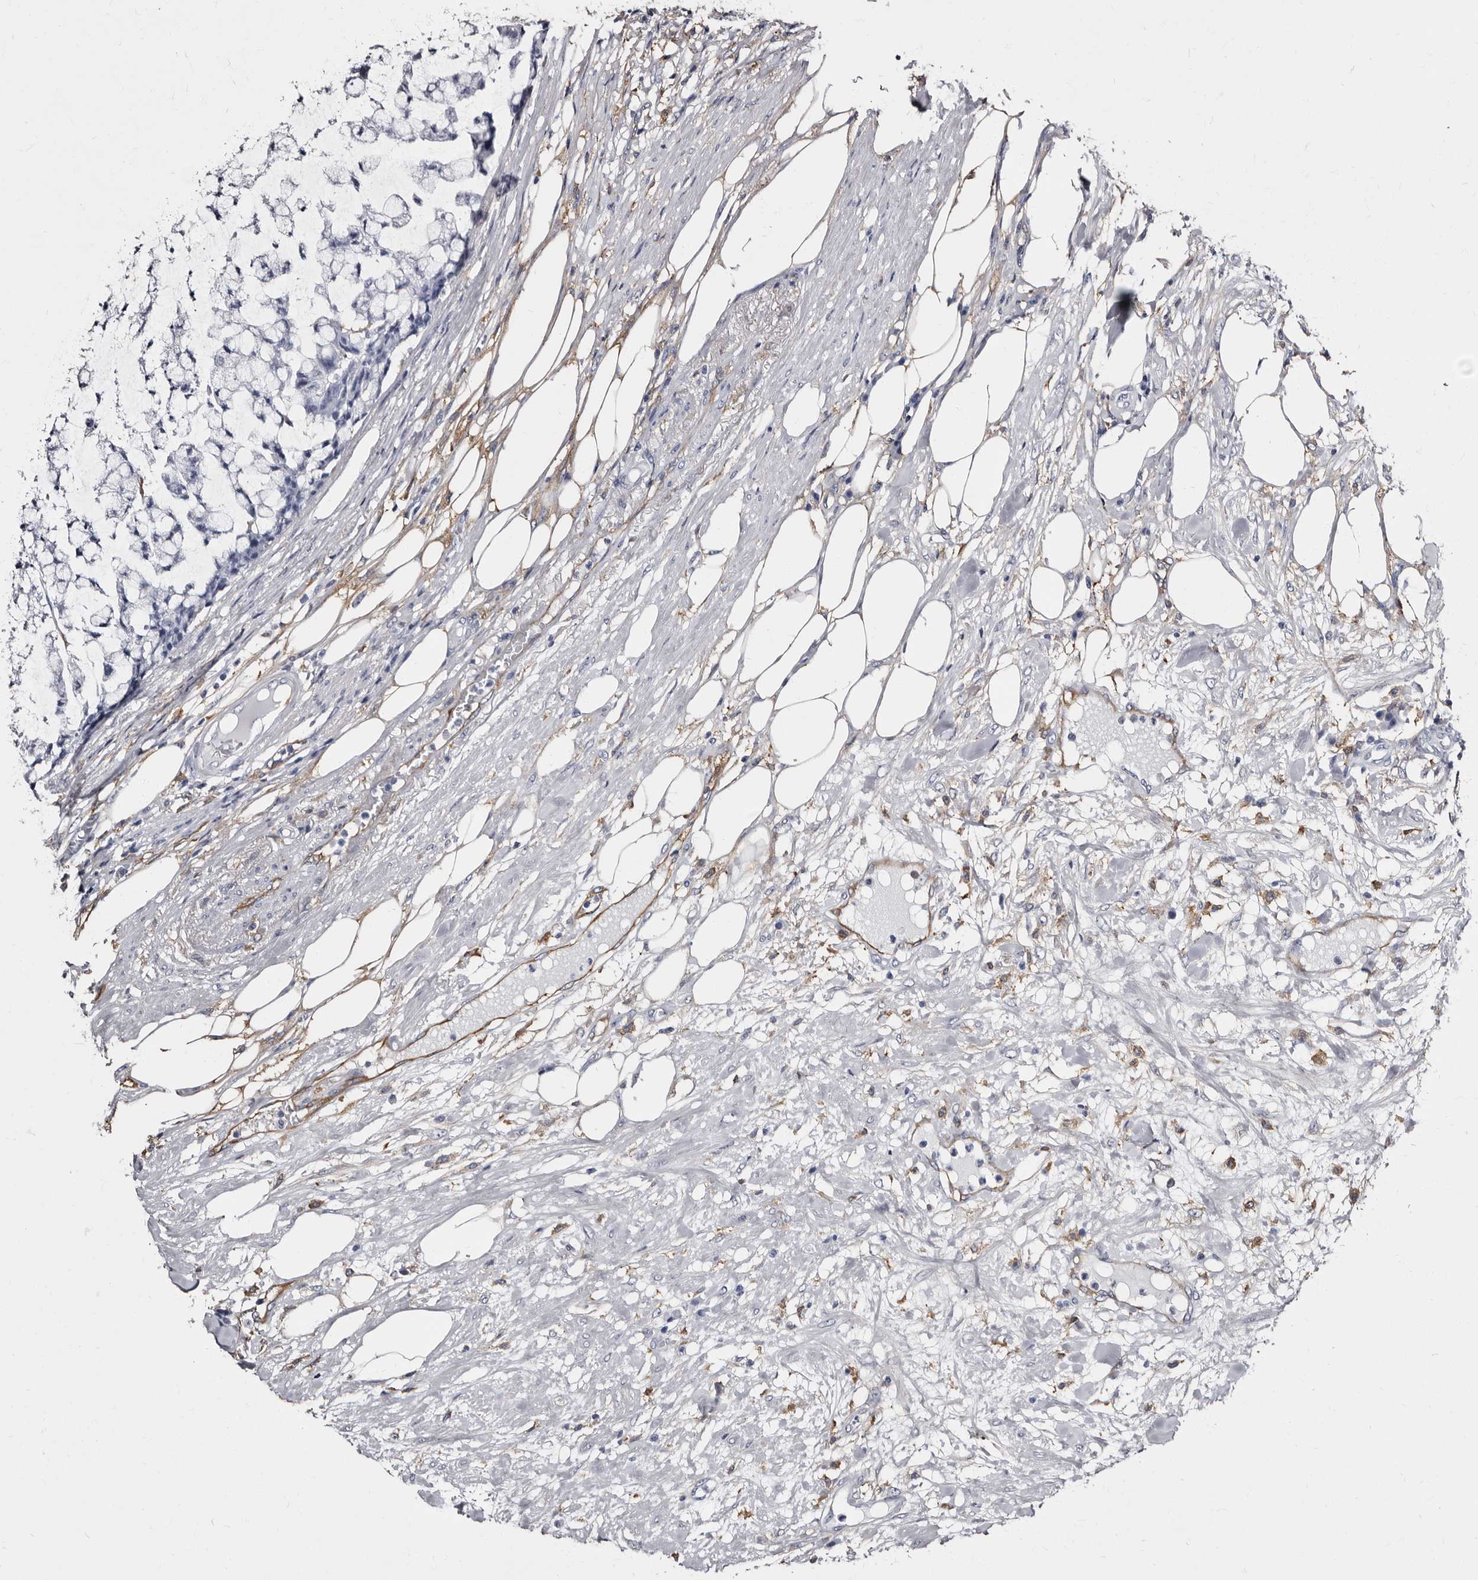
{"staining": {"intensity": "negative", "quantity": "none", "location": "none"}, "tissue": "colorectal cancer", "cell_type": "Tumor cells", "image_type": "cancer", "snomed": [{"axis": "morphology", "description": "Adenocarcinoma, NOS"}, {"axis": "topography", "description": "Colon"}], "caption": "IHC photomicrograph of human colorectal cancer (adenocarcinoma) stained for a protein (brown), which shows no positivity in tumor cells. The staining is performed using DAB (3,3'-diaminobenzidine) brown chromogen with nuclei counter-stained in using hematoxylin.", "gene": "EPB41L3", "patient": {"sex": "female", "age": 84}}